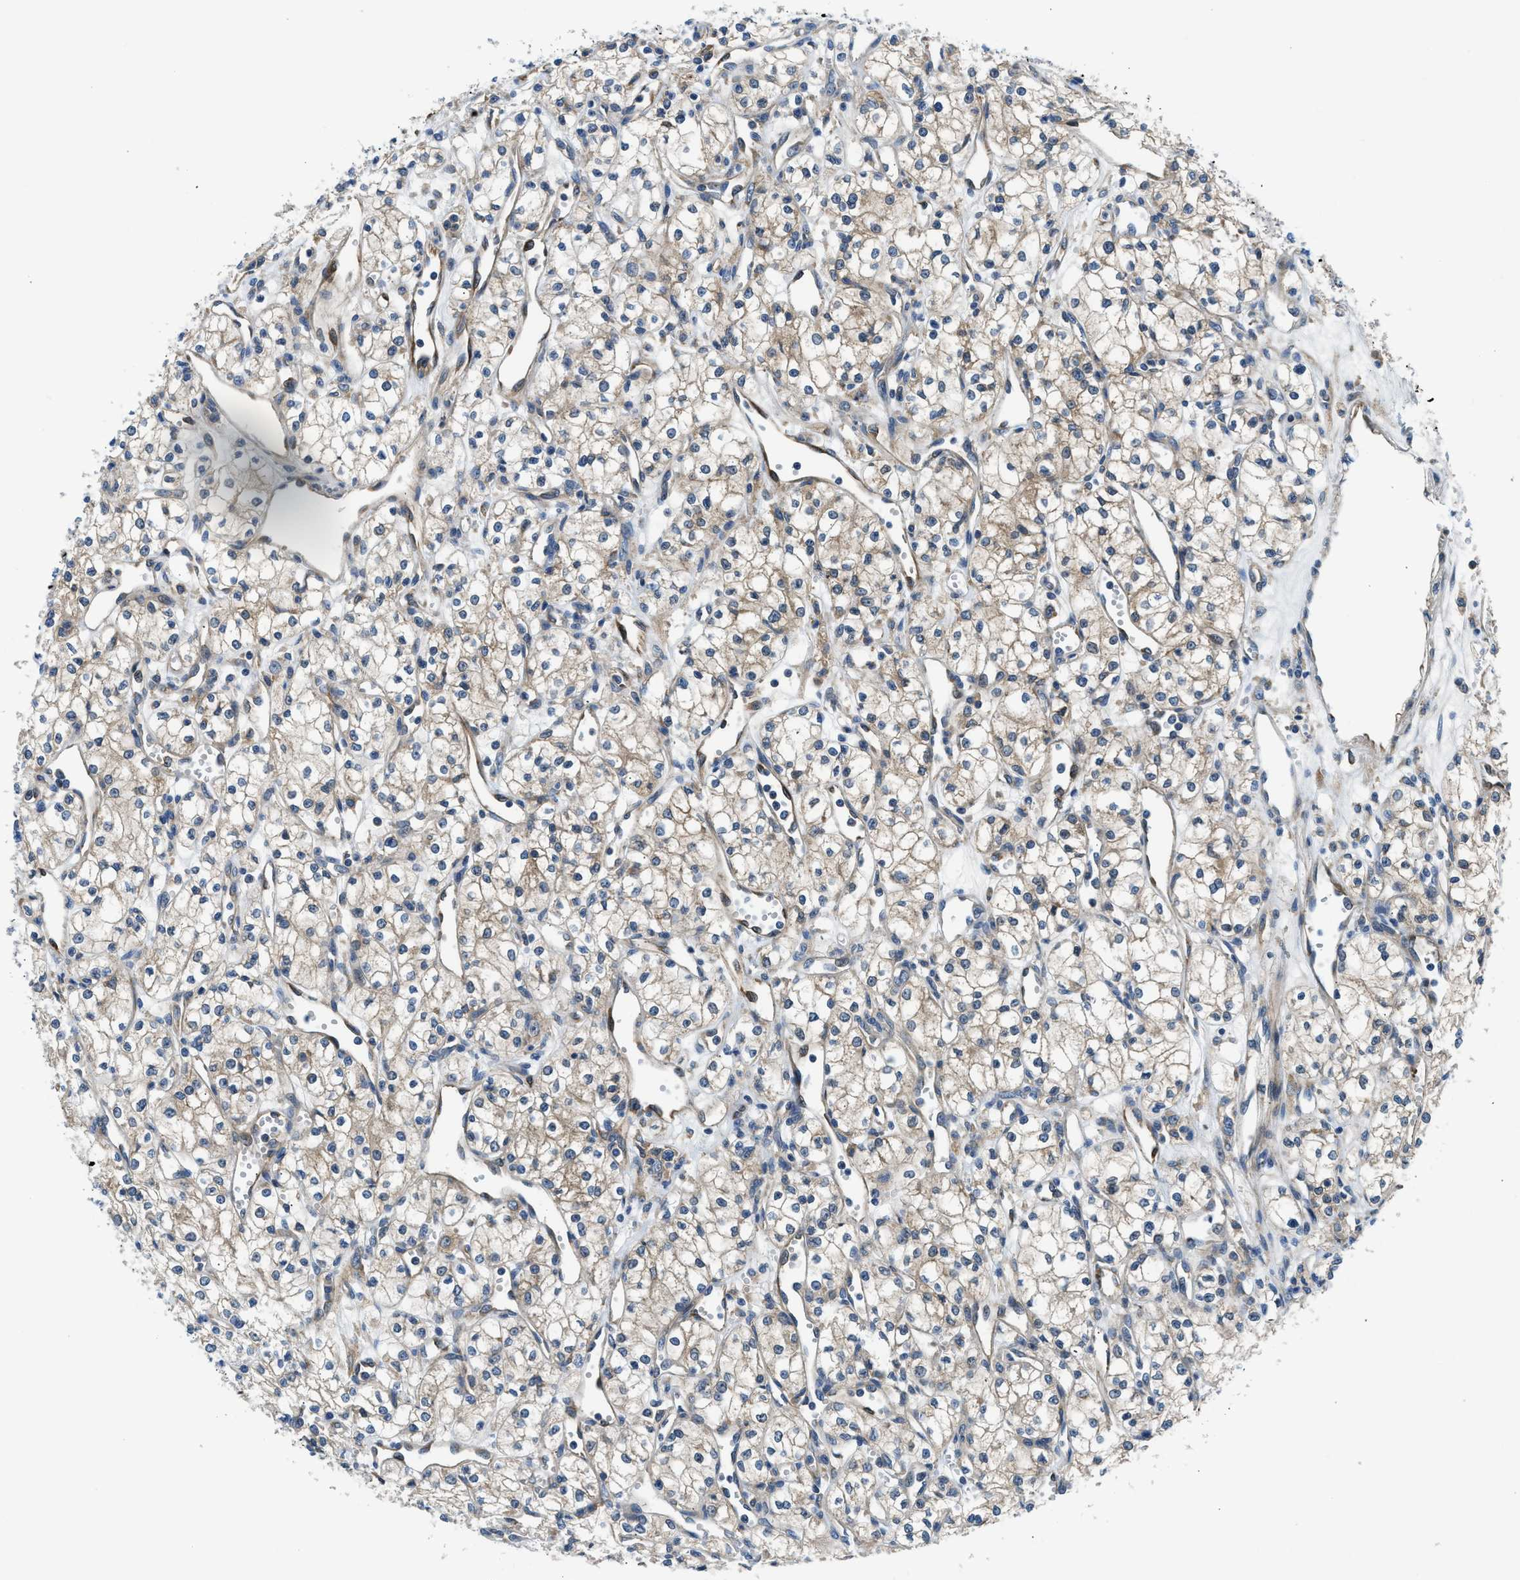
{"staining": {"intensity": "moderate", "quantity": "25%-75%", "location": "cytoplasmic/membranous"}, "tissue": "renal cancer", "cell_type": "Tumor cells", "image_type": "cancer", "snomed": [{"axis": "morphology", "description": "Adenocarcinoma, NOS"}, {"axis": "topography", "description": "Kidney"}], "caption": "The photomicrograph displays staining of renal cancer, revealing moderate cytoplasmic/membranous protein positivity (brown color) within tumor cells. Immunohistochemistry (ihc) stains the protein in brown and the nuclei are stained blue.", "gene": "LPIN2", "patient": {"sex": "male", "age": 59}}